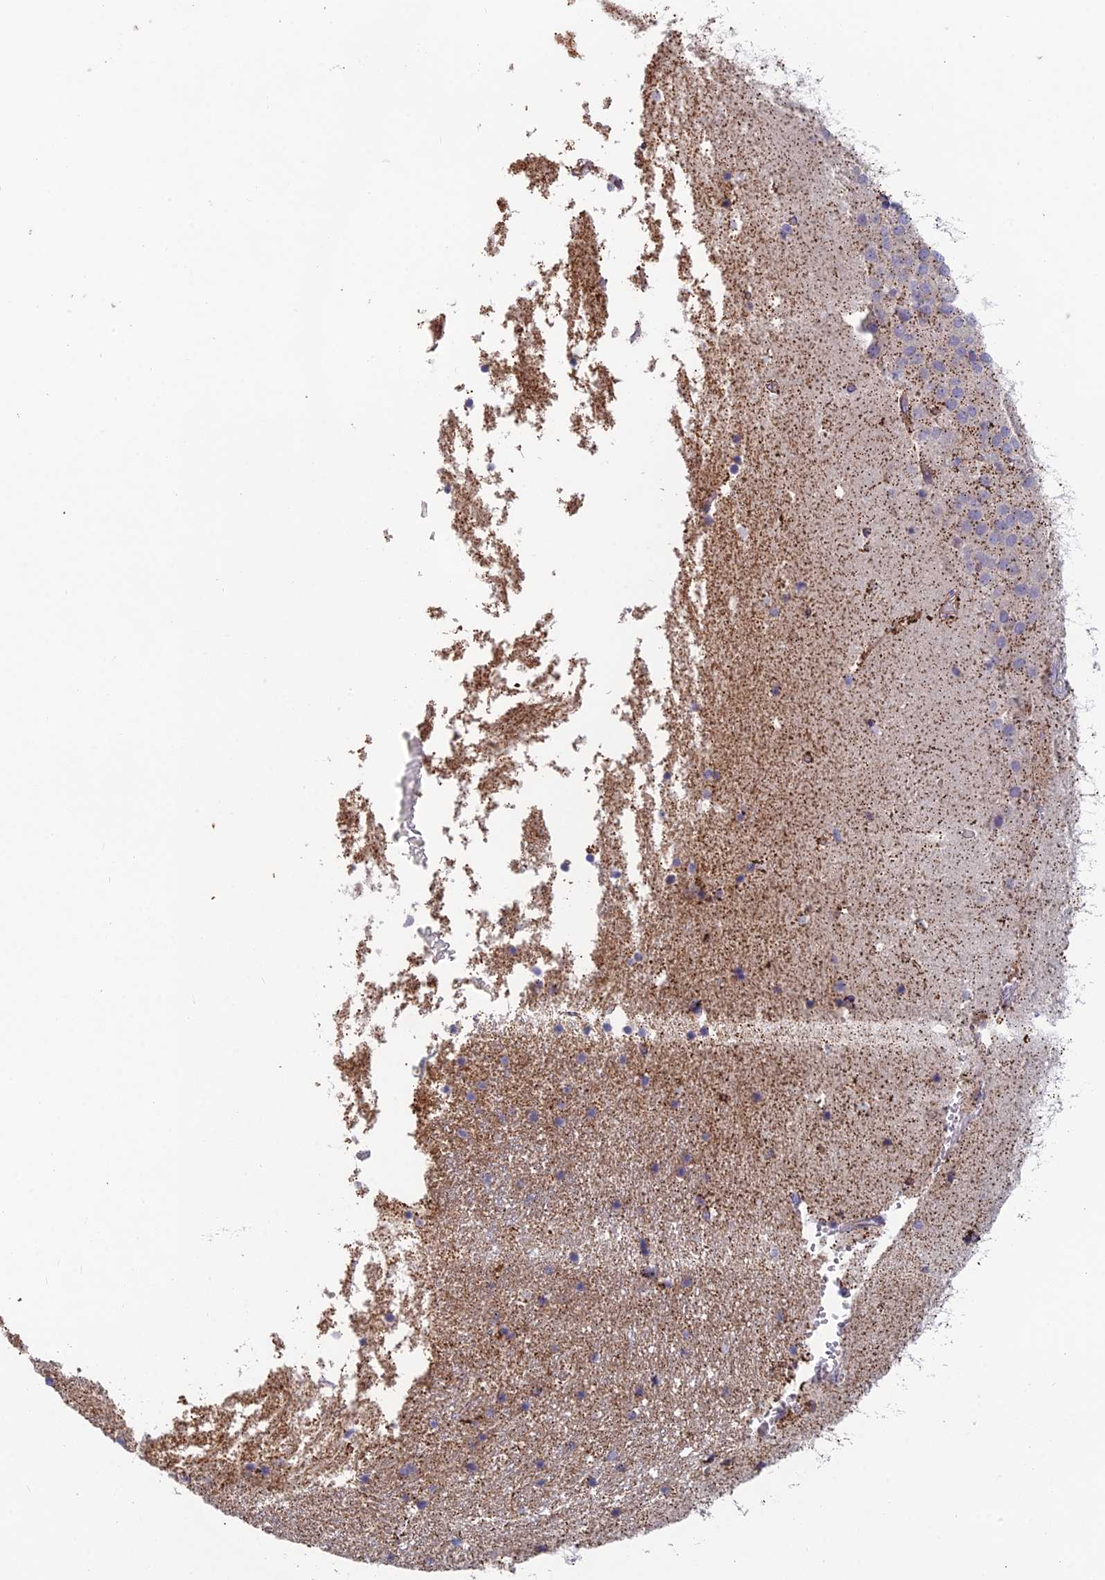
{"staining": {"intensity": "strong", "quantity": "<25%", "location": "cytoplasmic/membranous"}, "tissue": "hippocampus", "cell_type": "Glial cells", "image_type": "normal", "snomed": [{"axis": "morphology", "description": "Normal tissue, NOS"}, {"axis": "topography", "description": "Hippocampus"}], "caption": "Strong cytoplasmic/membranous expression for a protein is present in approximately <25% of glial cells of normal hippocampus using immunohistochemistry.", "gene": "IFTAP", "patient": {"sex": "female", "age": 52}}